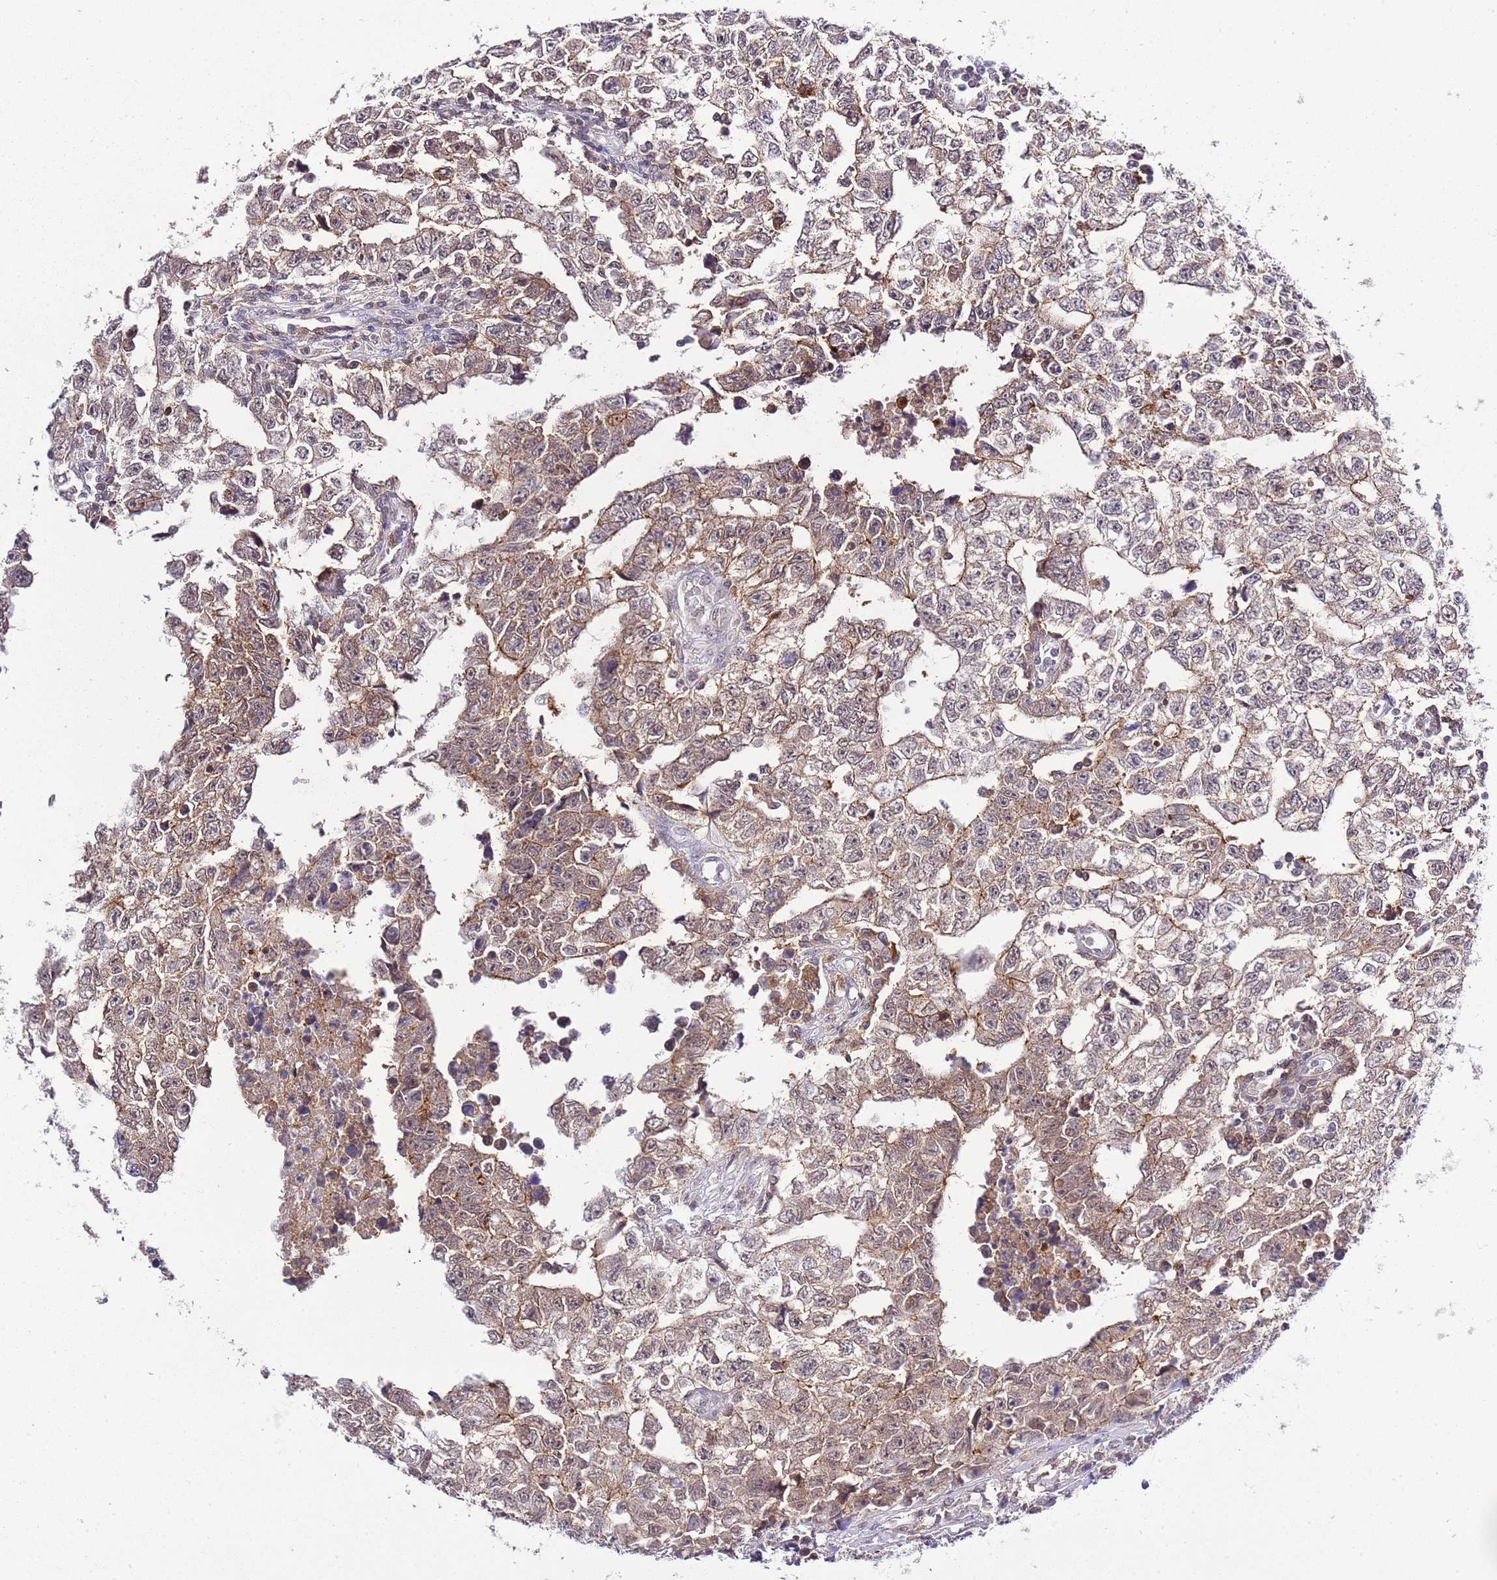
{"staining": {"intensity": "weak", "quantity": ">75%", "location": "cytoplasmic/membranous"}, "tissue": "testis cancer", "cell_type": "Tumor cells", "image_type": "cancer", "snomed": [{"axis": "morphology", "description": "Carcinoma, Embryonal, NOS"}, {"axis": "topography", "description": "Testis"}], "caption": "This micrograph exhibits immunohistochemistry staining of testis cancer, with low weak cytoplasmic/membranous positivity in about >75% of tumor cells.", "gene": "EFHD1", "patient": {"sex": "male", "age": 25}}